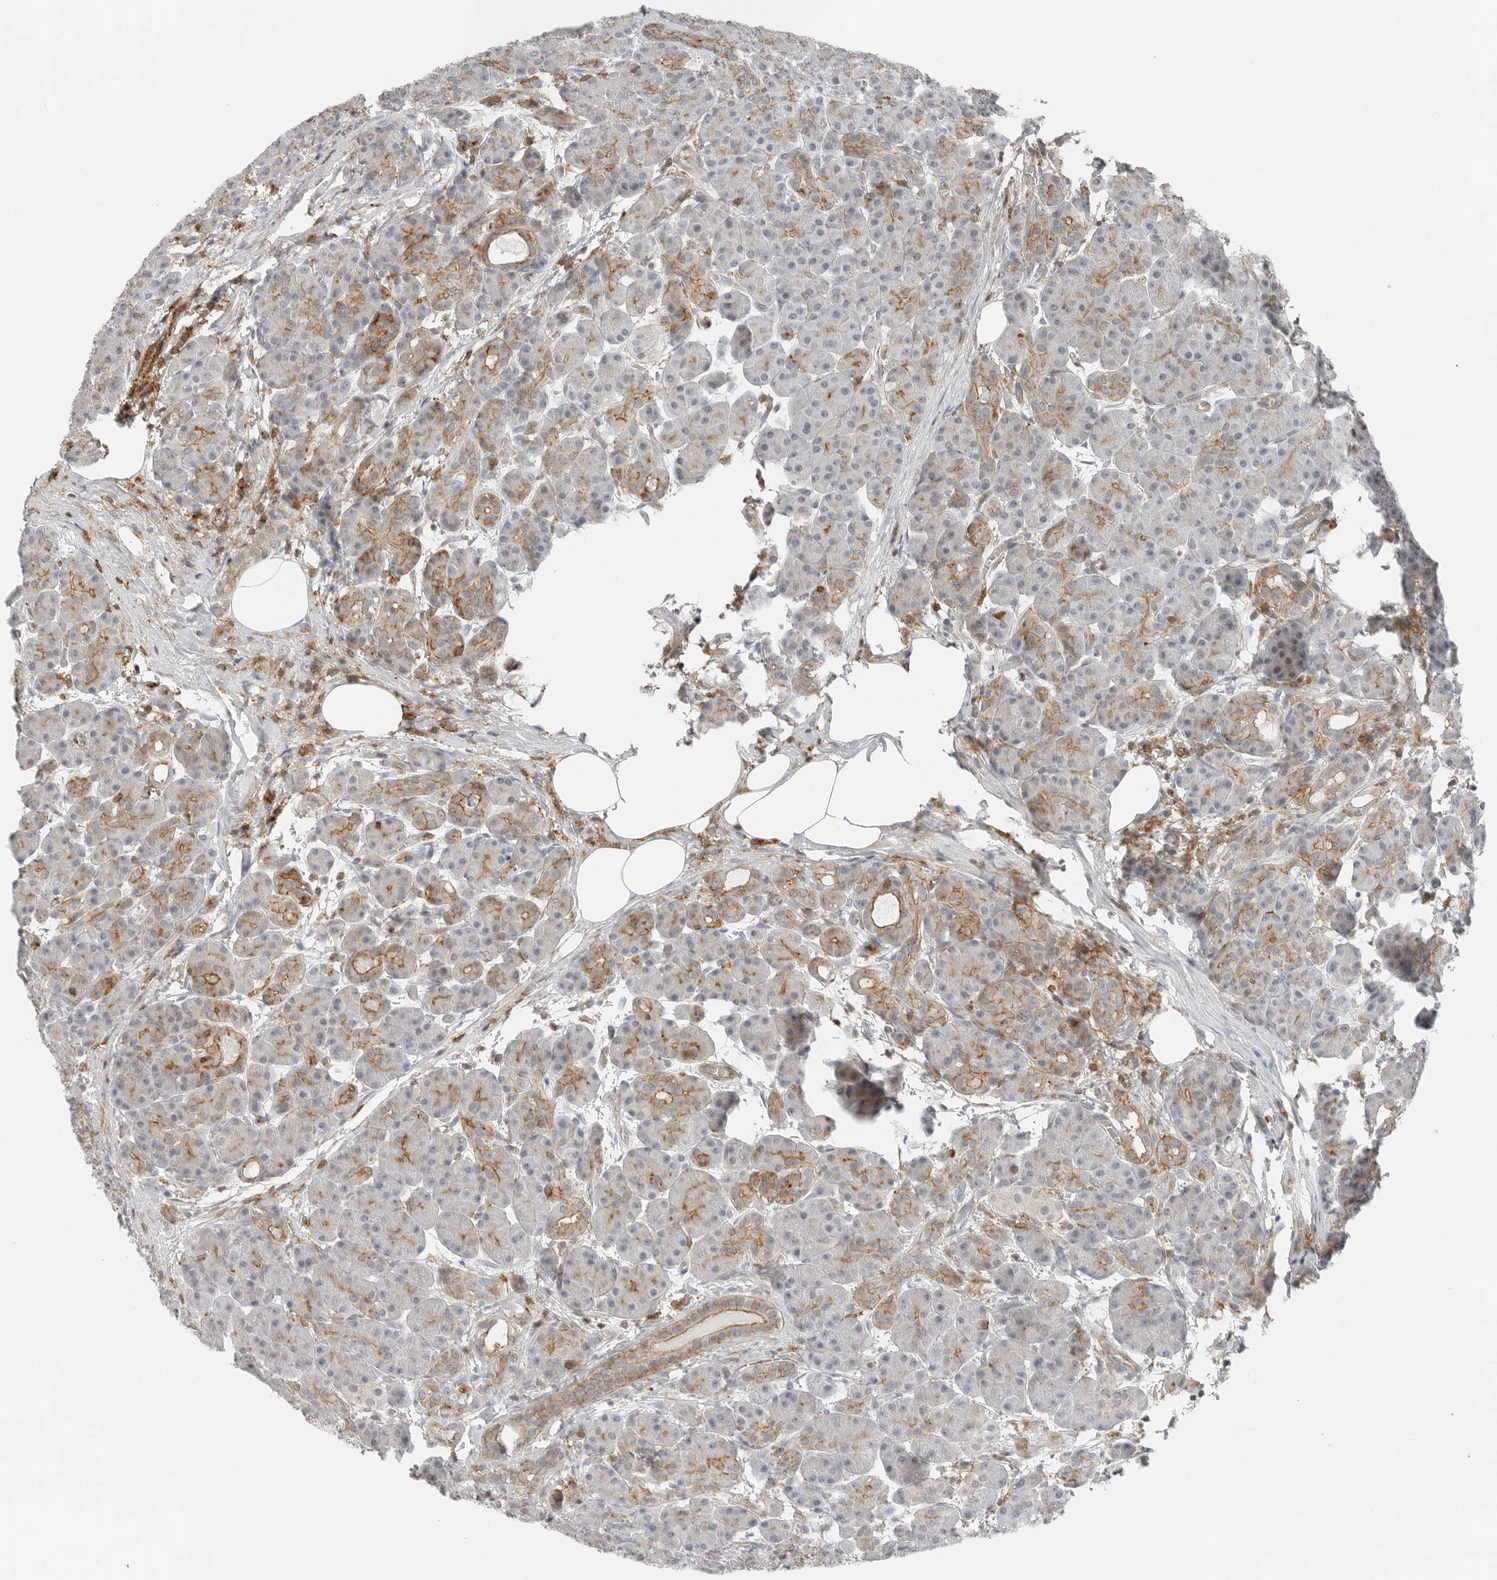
{"staining": {"intensity": "strong", "quantity": "<25%", "location": "cytoplasmic/membranous"}, "tissue": "pancreas", "cell_type": "Exocrine glandular cells", "image_type": "normal", "snomed": [{"axis": "morphology", "description": "Normal tissue, NOS"}, {"axis": "topography", "description": "Pancreas"}], "caption": "Strong cytoplasmic/membranous expression is present in approximately <25% of exocrine glandular cells in normal pancreas. The protein is stained brown, and the nuclei are stained in blue (DAB (3,3'-diaminobenzidine) IHC with brightfield microscopy, high magnification).", "gene": "LEFTY2", "patient": {"sex": "male", "age": 63}}